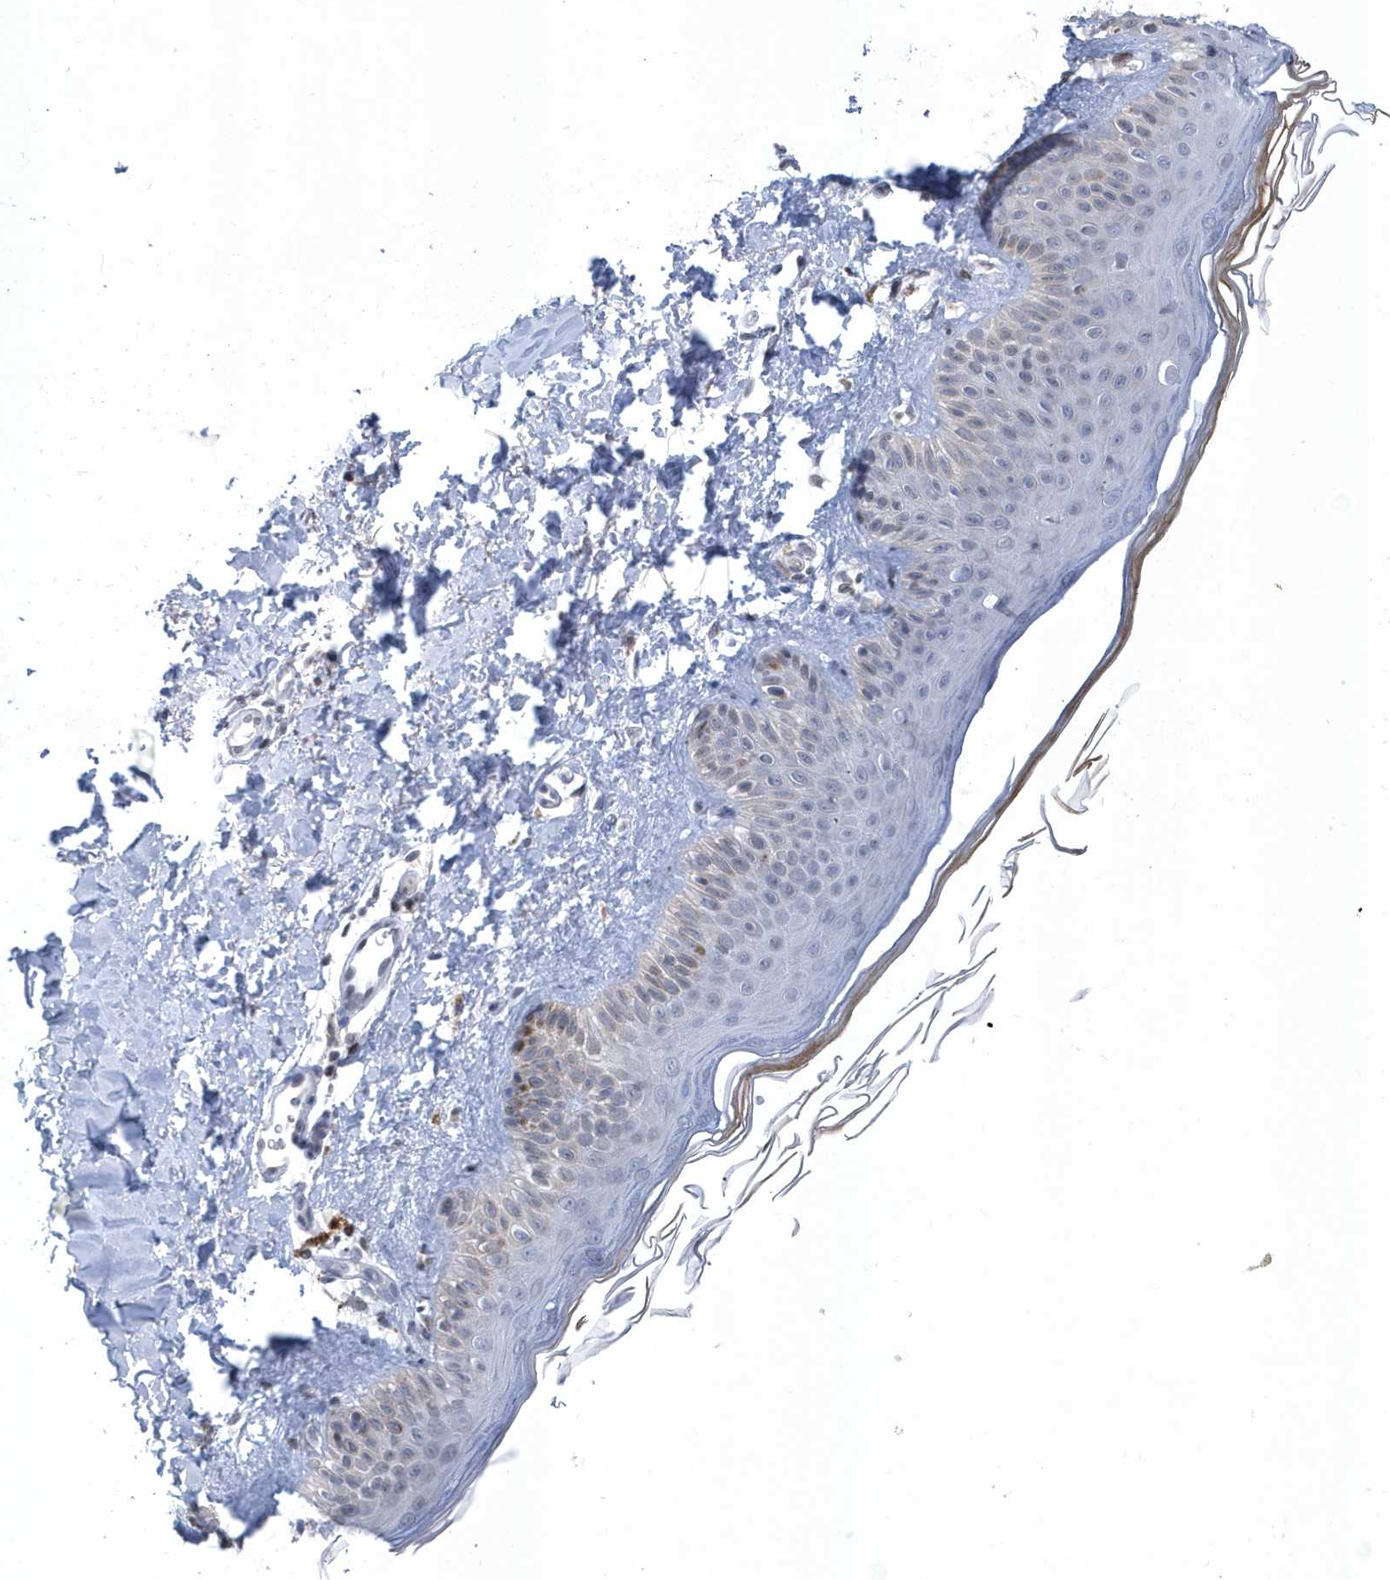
{"staining": {"intensity": "weak", "quantity": ">75%", "location": "cytoplasmic/membranous"}, "tissue": "skin", "cell_type": "Fibroblasts", "image_type": "normal", "snomed": [{"axis": "morphology", "description": "Normal tissue, NOS"}, {"axis": "topography", "description": "Skin"}], "caption": "Normal skin demonstrates weak cytoplasmic/membranous staining in approximately >75% of fibroblasts, visualized by immunohistochemistry.", "gene": "VWA5B2", "patient": {"sex": "male", "age": 52}}